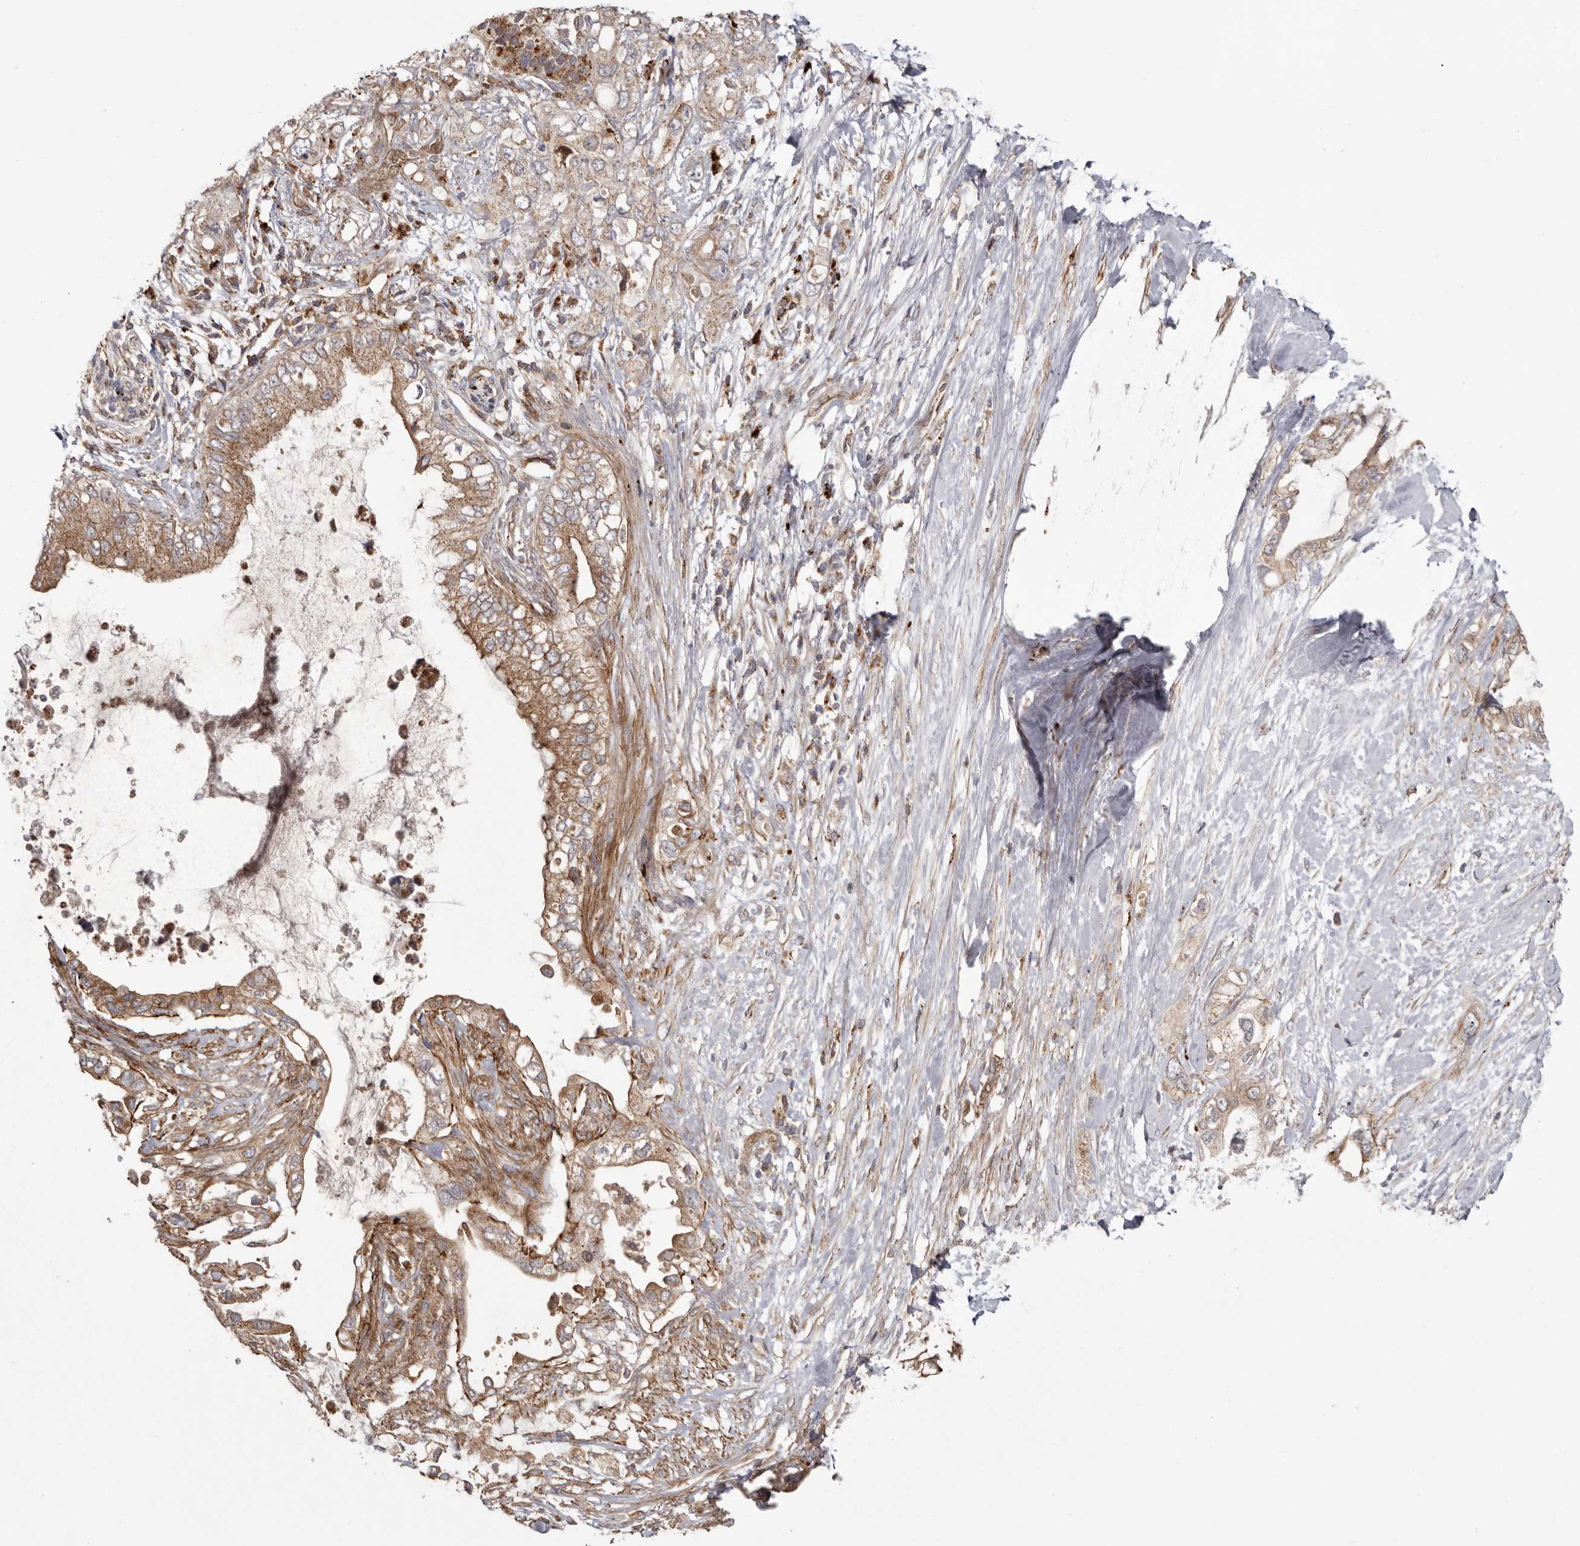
{"staining": {"intensity": "moderate", "quantity": ">75%", "location": "cytoplasmic/membranous"}, "tissue": "pancreatic cancer", "cell_type": "Tumor cells", "image_type": "cancer", "snomed": [{"axis": "morphology", "description": "Adenocarcinoma, NOS"}, {"axis": "topography", "description": "Pancreas"}], "caption": "Brown immunohistochemical staining in adenocarcinoma (pancreatic) demonstrates moderate cytoplasmic/membranous staining in about >75% of tumor cells.", "gene": "NUP43", "patient": {"sex": "female", "age": 56}}